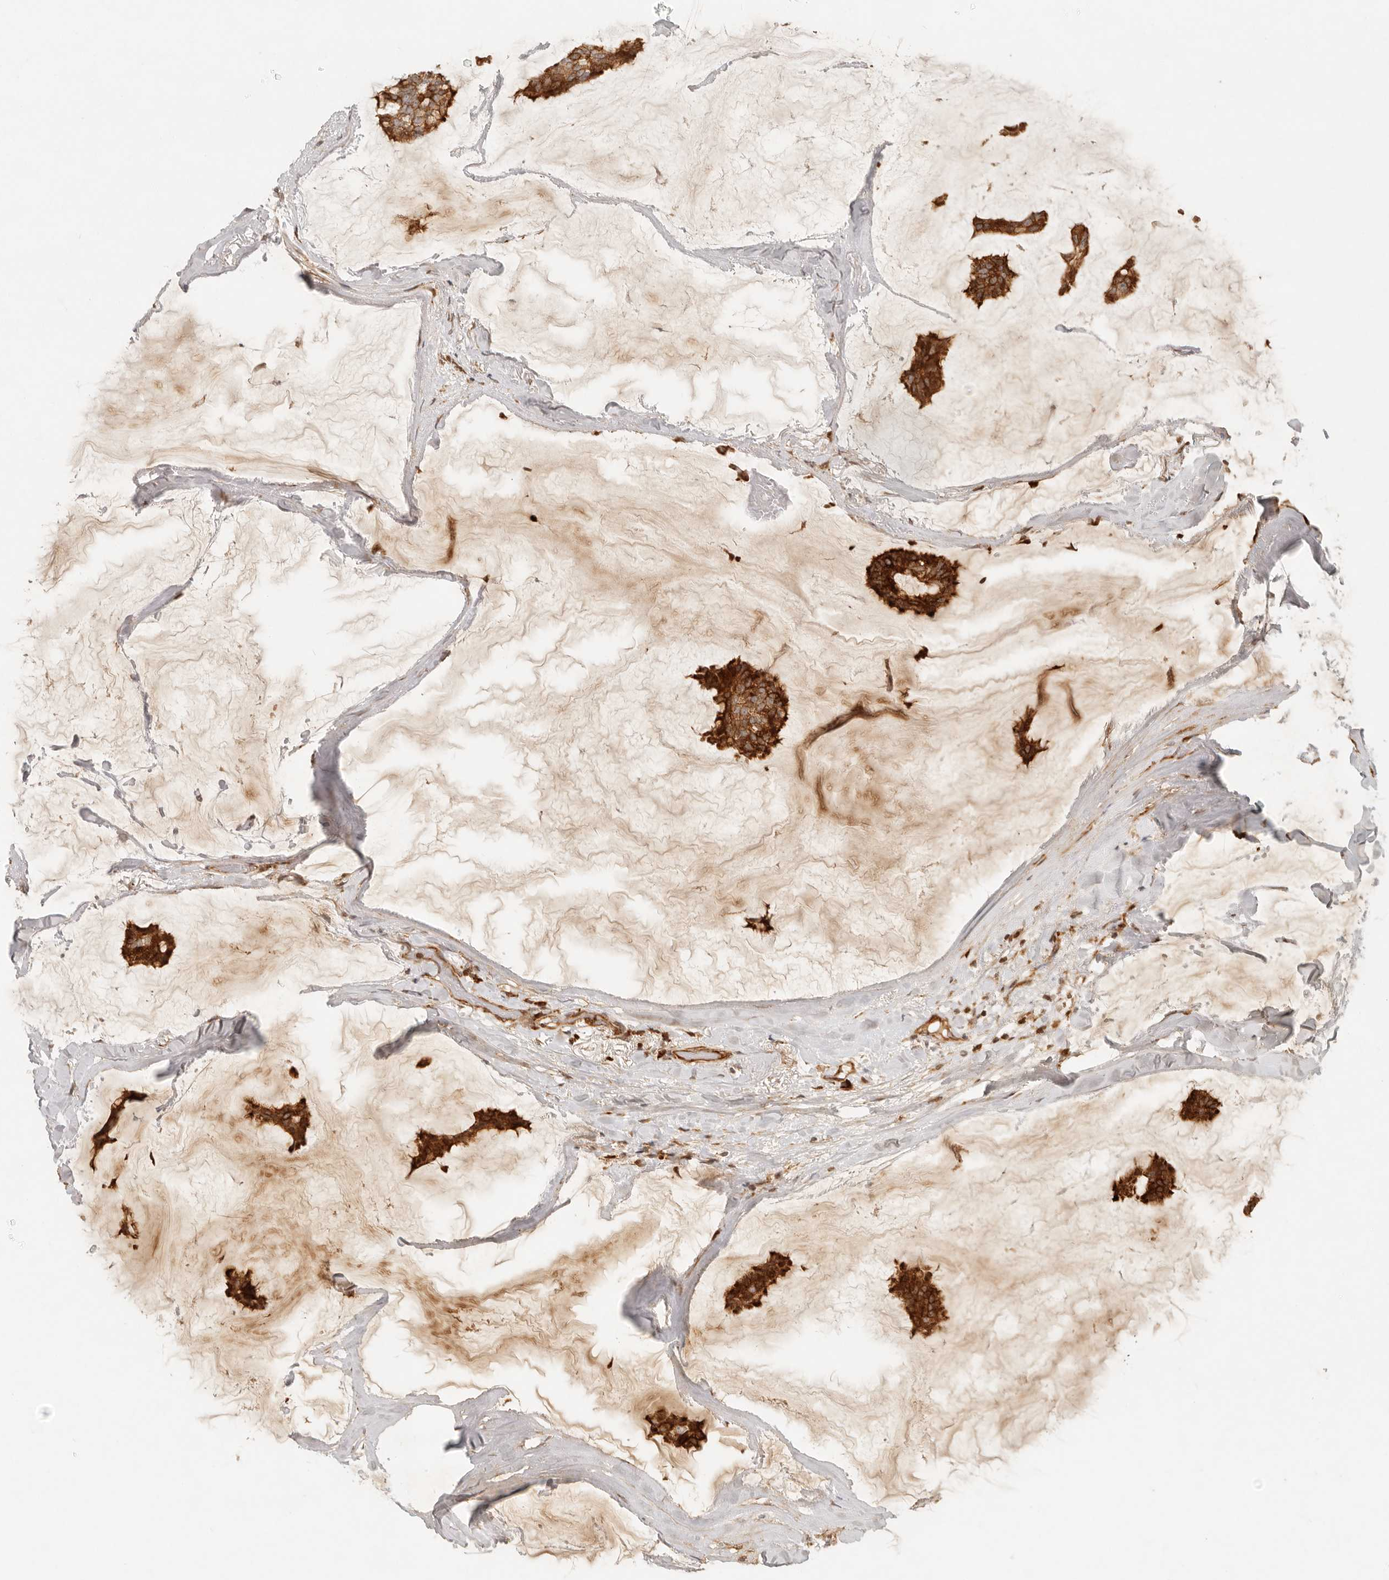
{"staining": {"intensity": "strong", "quantity": ">75%", "location": "cytoplasmic/membranous"}, "tissue": "breast cancer", "cell_type": "Tumor cells", "image_type": "cancer", "snomed": [{"axis": "morphology", "description": "Duct carcinoma"}, {"axis": "topography", "description": "Breast"}], "caption": "Breast cancer (intraductal carcinoma) stained with DAB (3,3'-diaminobenzidine) immunohistochemistry demonstrates high levels of strong cytoplasmic/membranous expression in about >75% of tumor cells.", "gene": "KLHL38", "patient": {"sex": "female", "age": 93}}